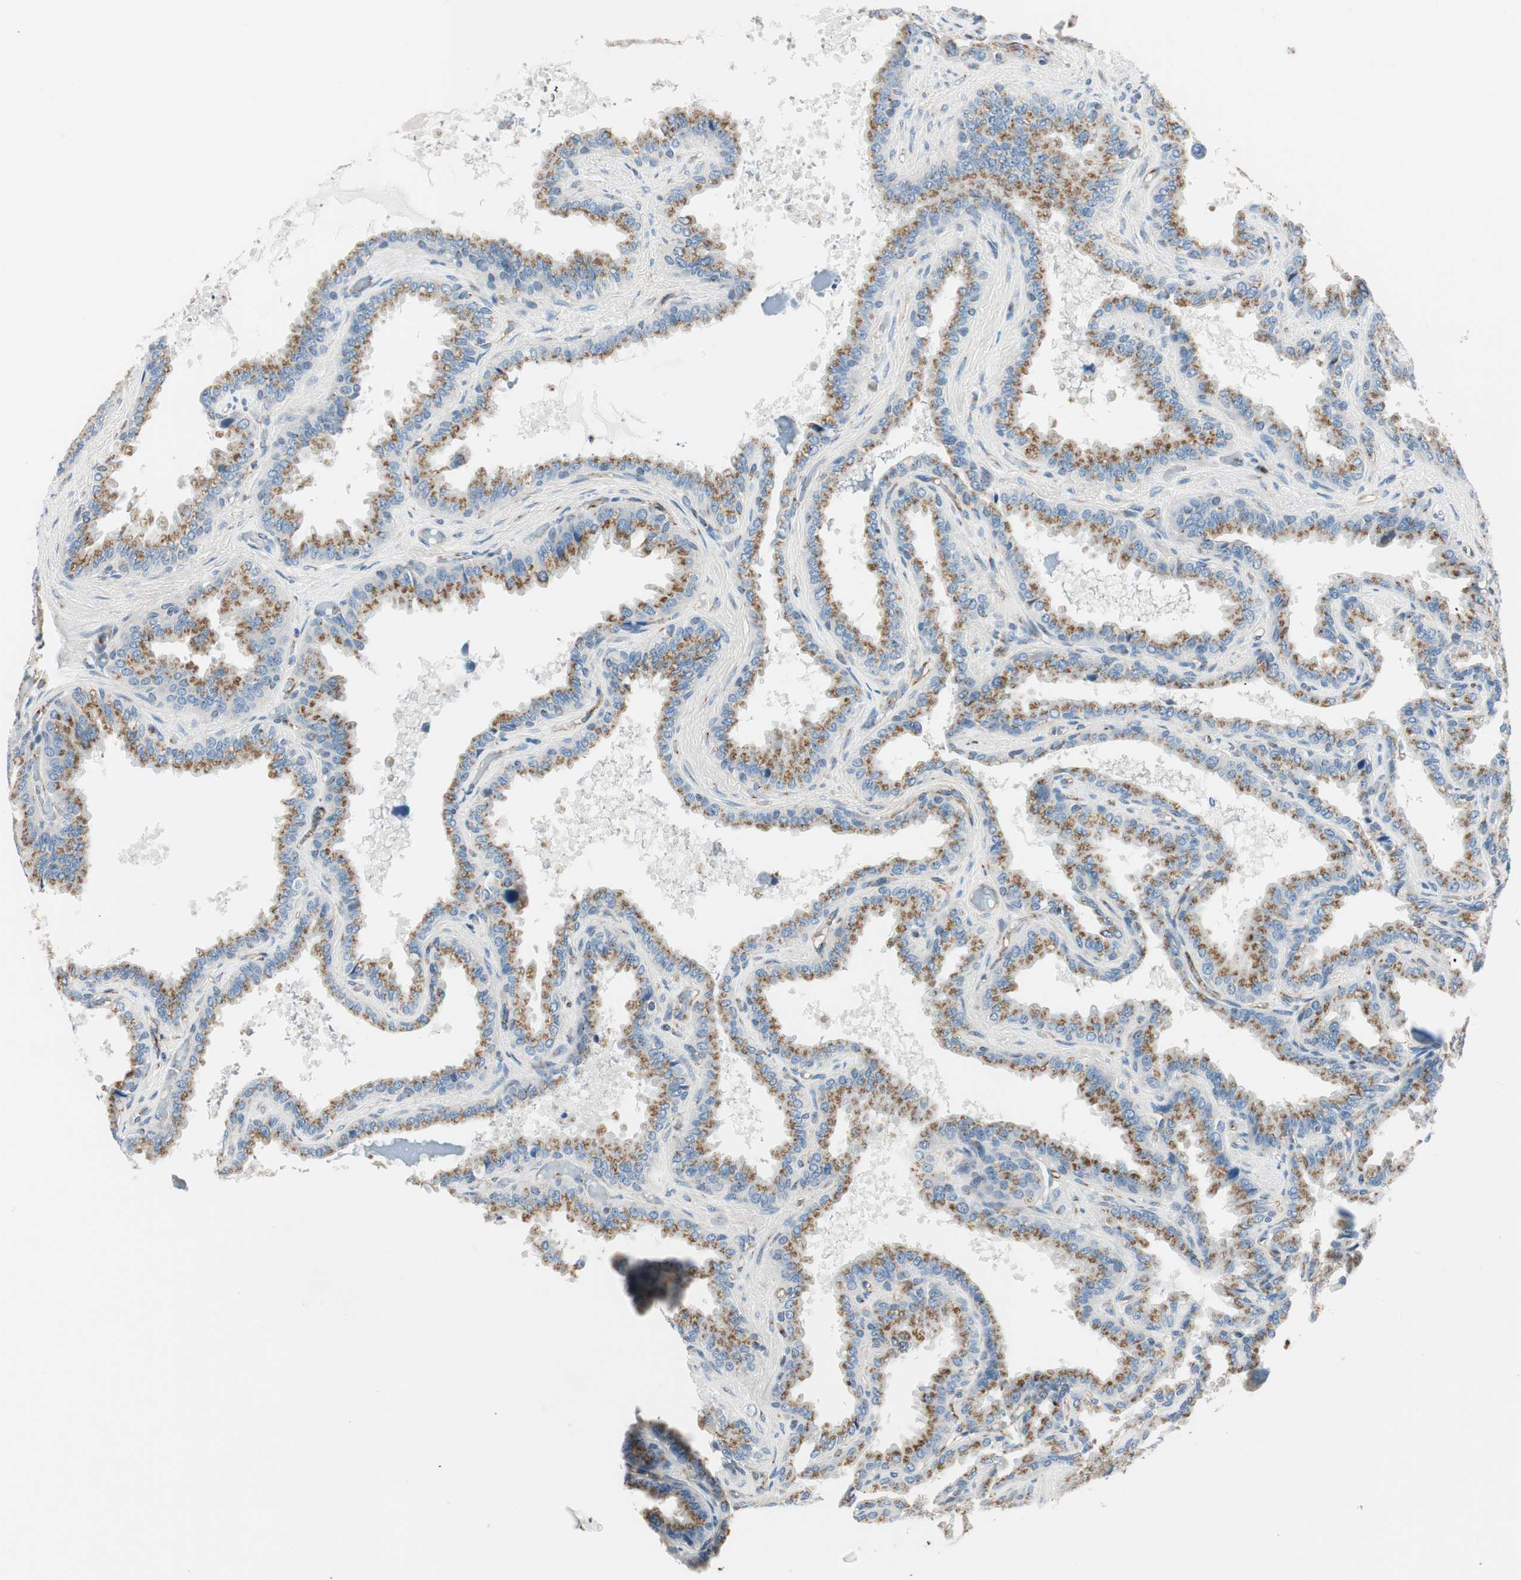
{"staining": {"intensity": "strong", "quantity": ">75%", "location": "cytoplasmic/membranous"}, "tissue": "seminal vesicle", "cell_type": "Glandular cells", "image_type": "normal", "snomed": [{"axis": "morphology", "description": "Normal tissue, NOS"}, {"axis": "topography", "description": "Seminal veicle"}], "caption": "Immunohistochemistry (IHC) (DAB (3,3'-diaminobenzidine)) staining of benign seminal vesicle shows strong cytoplasmic/membranous protein expression in about >75% of glandular cells.", "gene": "TMF1", "patient": {"sex": "male", "age": 46}}